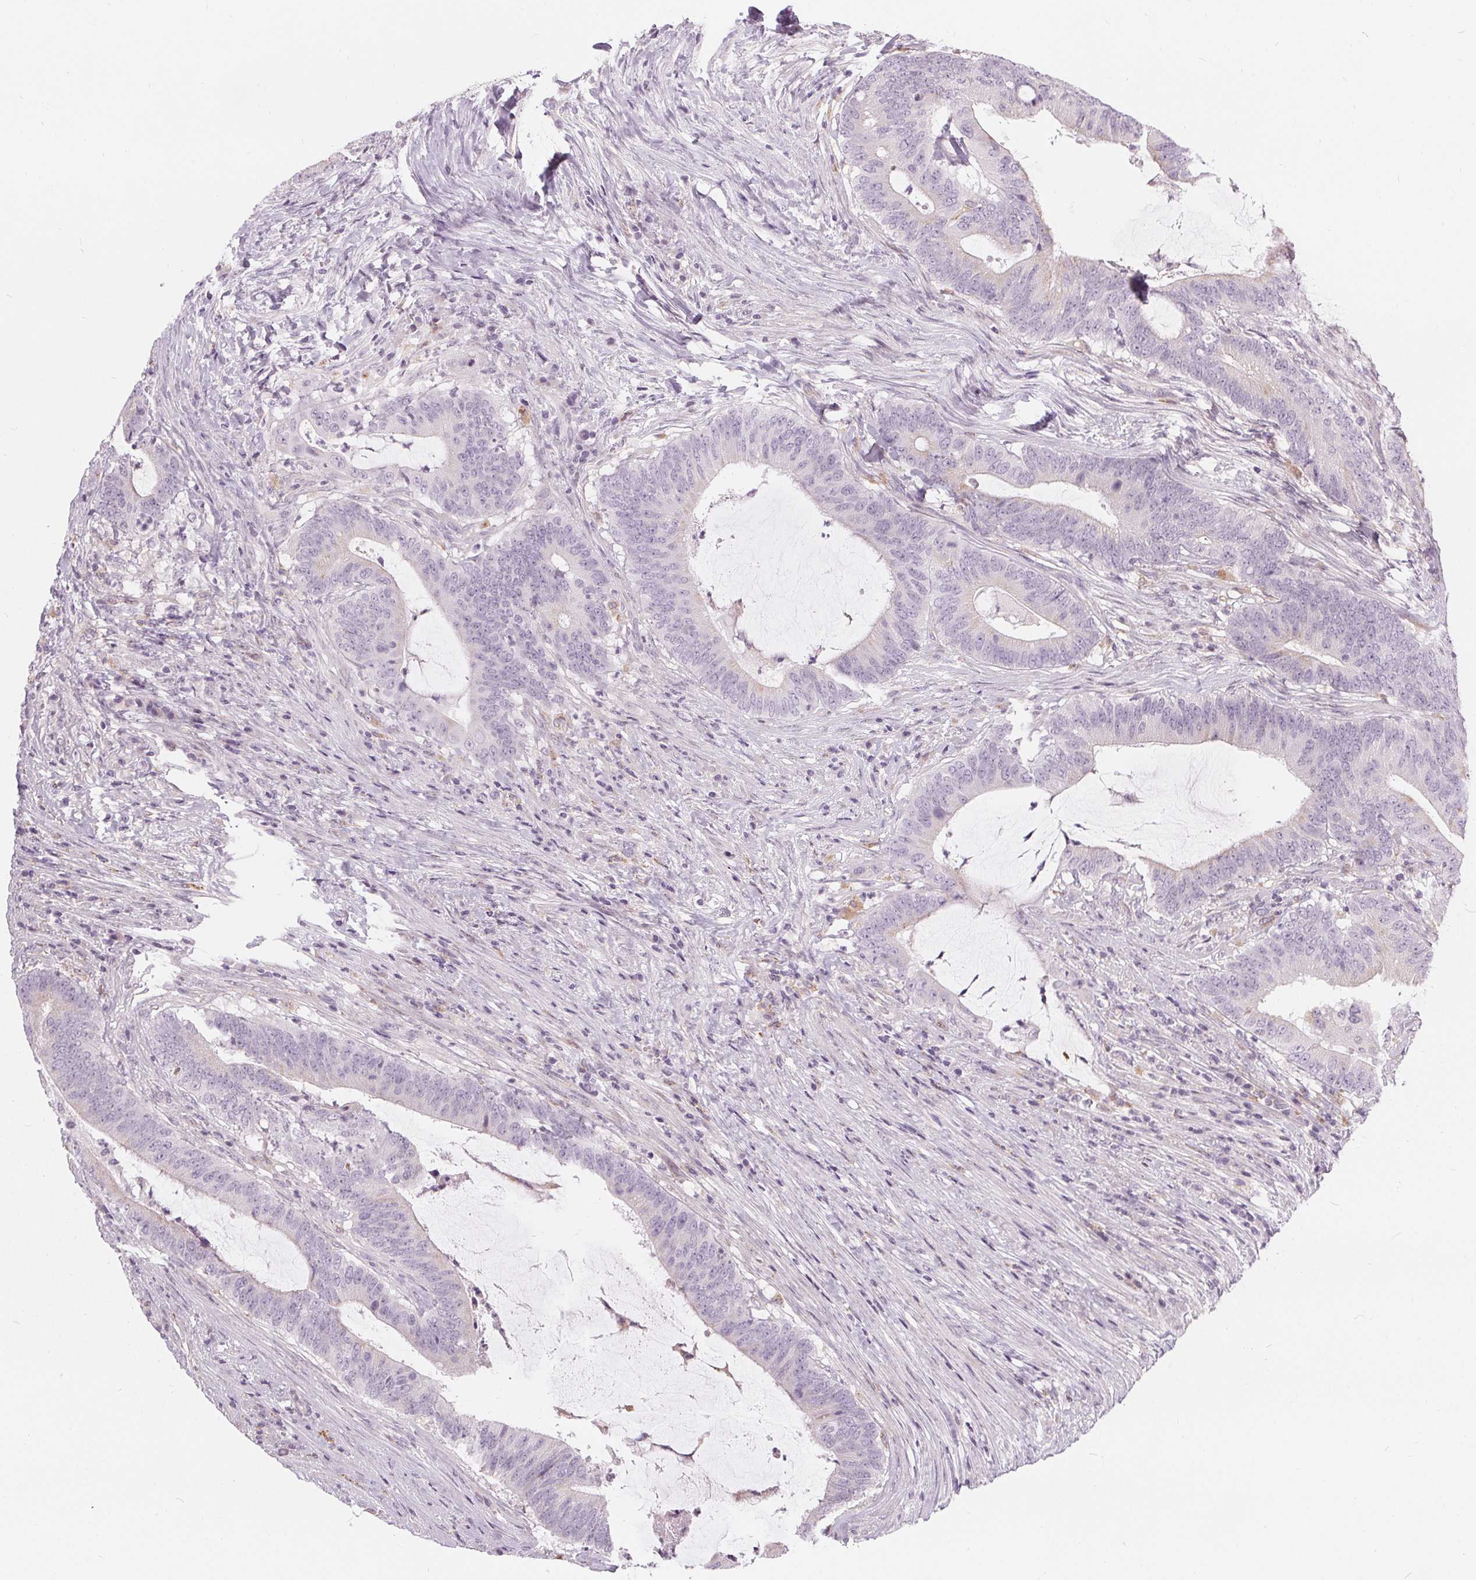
{"staining": {"intensity": "negative", "quantity": "none", "location": "none"}, "tissue": "colorectal cancer", "cell_type": "Tumor cells", "image_type": "cancer", "snomed": [{"axis": "morphology", "description": "Adenocarcinoma, NOS"}, {"axis": "topography", "description": "Colon"}], "caption": "This is a histopathology image of IHC staining of colorectal cancer, which shows no staining in tumor cells. Nuclei are stained in blue.", "gene": "HOPX", "patient": {"sex": "female", "age": 43}}